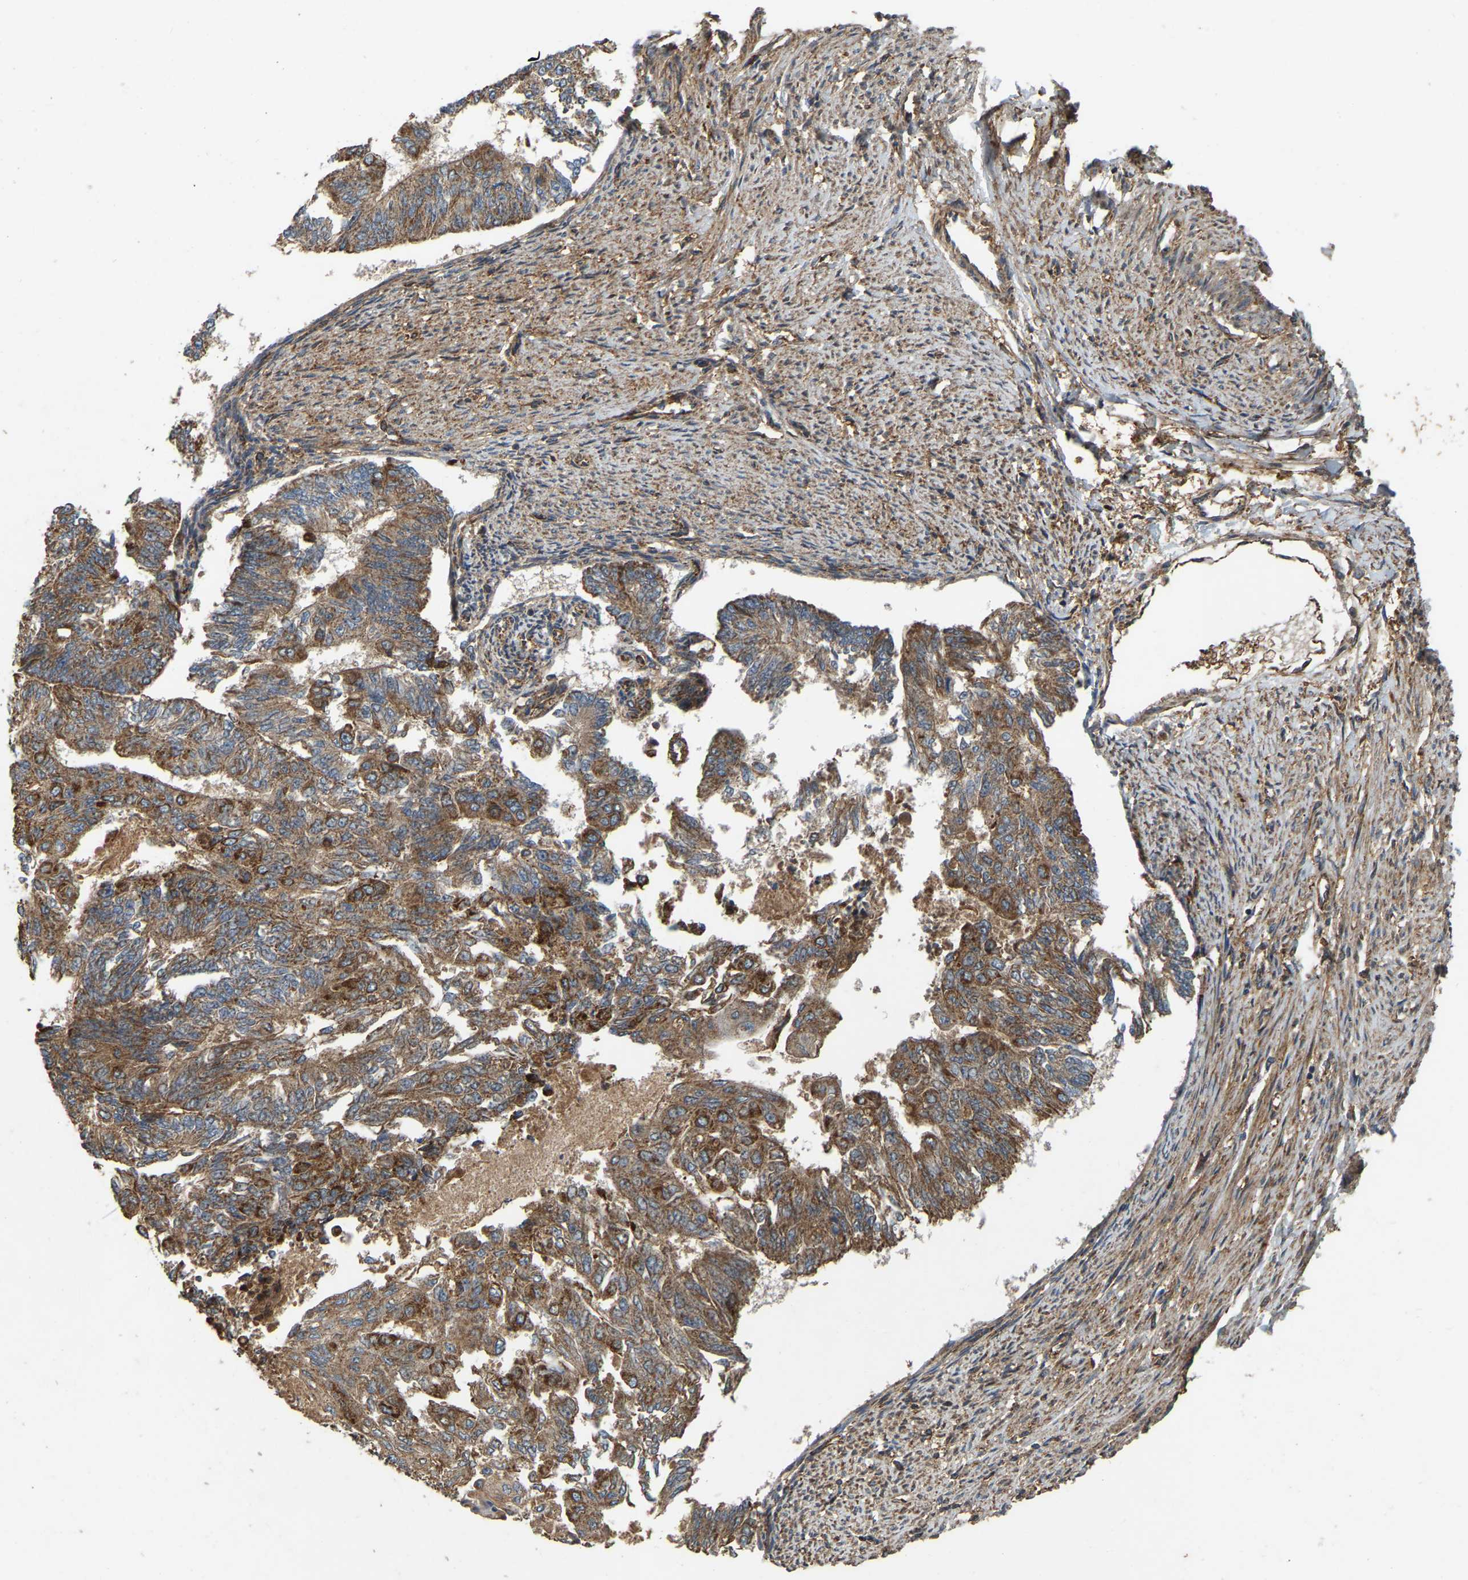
{"staining": {"intensity": "moderate", "quantity": ">75%", "location": "cytoplasmic/membranous"}, "tissue": "endometrial cancer", "cell_type": "Tumor cells", "image_type": "cancer", "snomed": [{"axis": "morphology", "description": "Adenocarcinoma, NOS"}, {"axis": "topography", "description": "Endometrium"}], "caption": "Adenocarcinoma (endometrial) tissue demonstrates moderate cytoplasmic/membranous expression in approximately >75% of tumor cells (DAB (3,3'-diaminobenzidine) = brown stain, brightfield microscopy at high magnification).", "gene": "SAMD9L", "patient": {"sex": "female", "age": 32}}